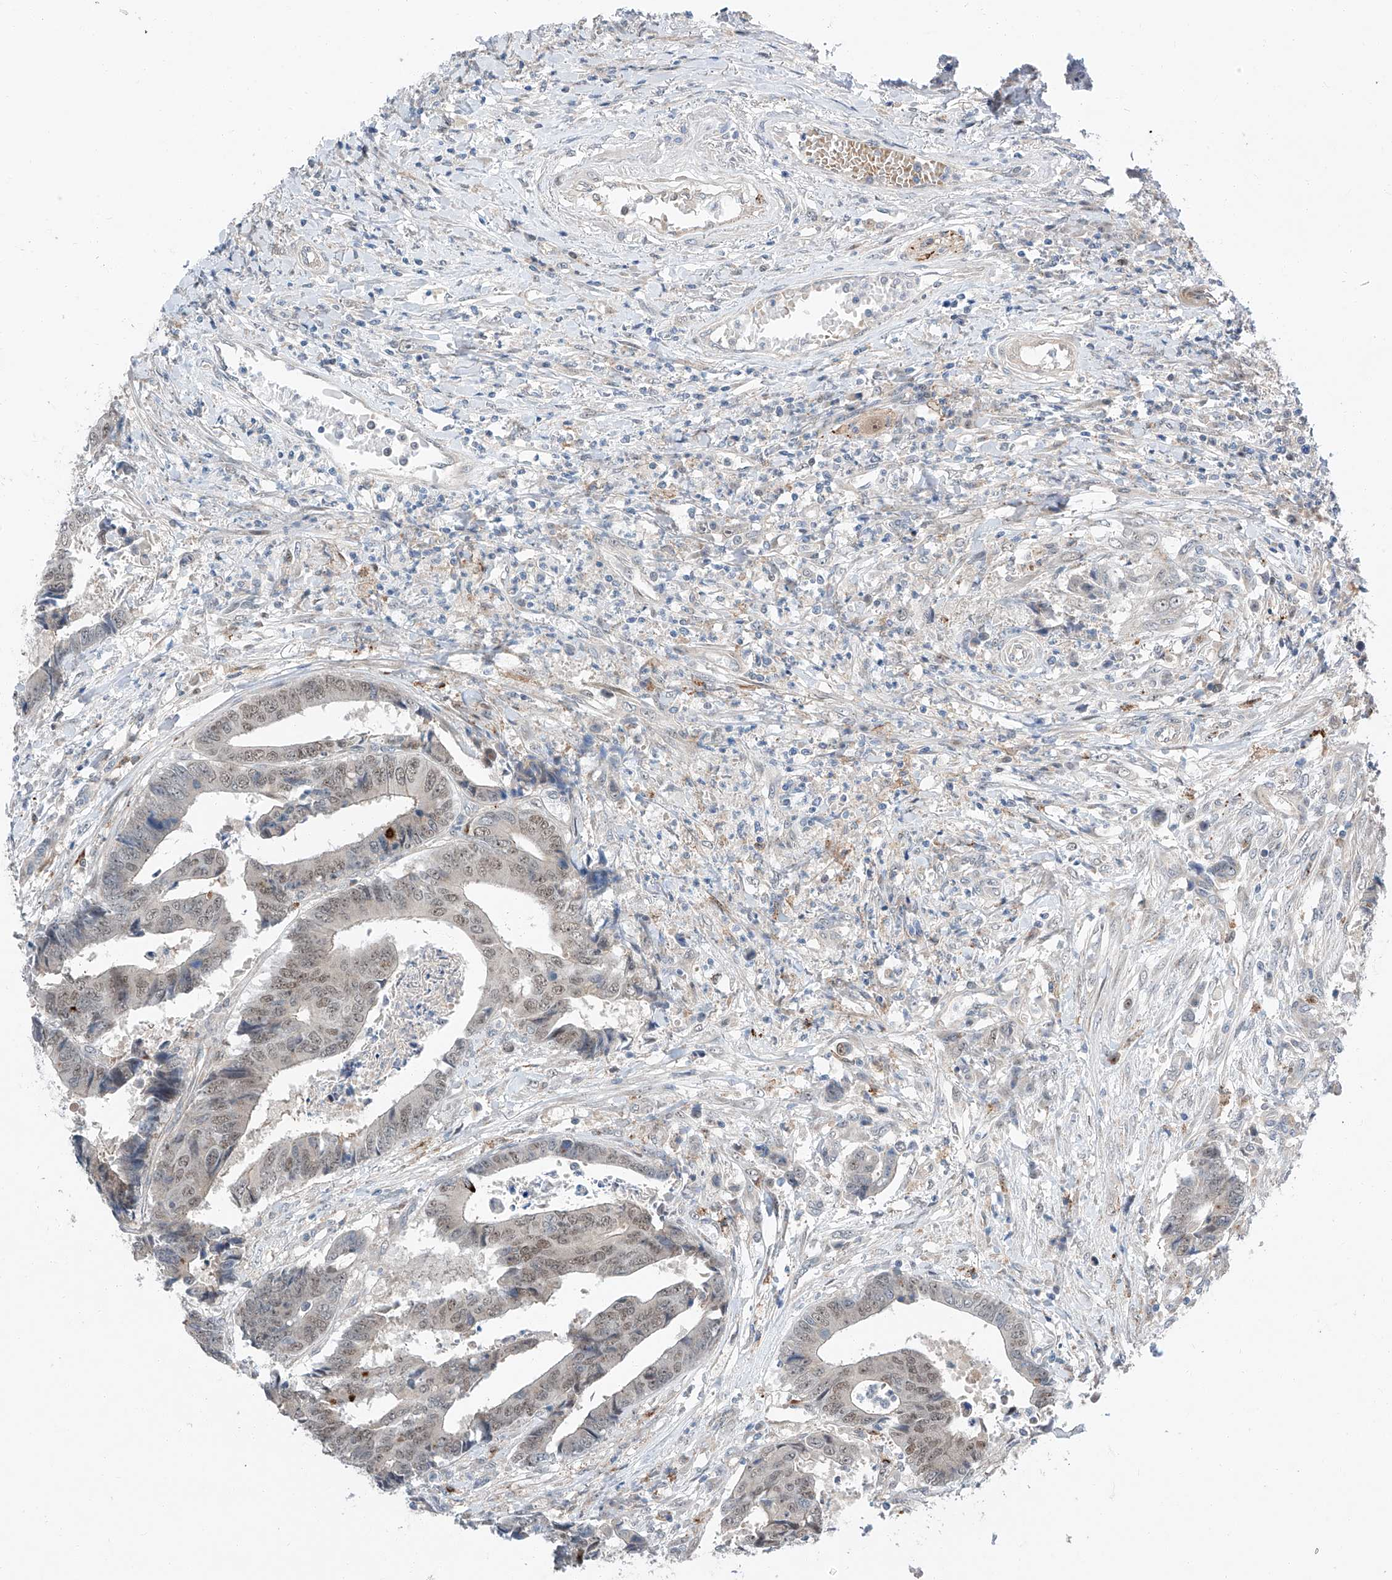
{"staining": {"intensity": "weak", "quantity": ">75%", "location": "nuclear"}, "tissue": "colorectal cancer", "cell_type": "Tumor cells", "image_type": "cancer", "snomed": [{"axis": "morphology", "description": "Adenocarcinoma, NOS"}, {"axis": "topography", "description": "Rectum"}], "caption": "DAB (3,3'-diaminobenzidine) immunohistochemical staining of colorectal adenocarcinoma displays weak nuclear protein positivity in approximately >75% of tumor cells. The staining is performed using DAB (3,3'-diaminobenzidine) brown chromogen to label protein expression. The nuclei are counter-stained blue using hematoxylin.", "gene": "CLDND1", "patient": {"sex": "male", "age": 84}}